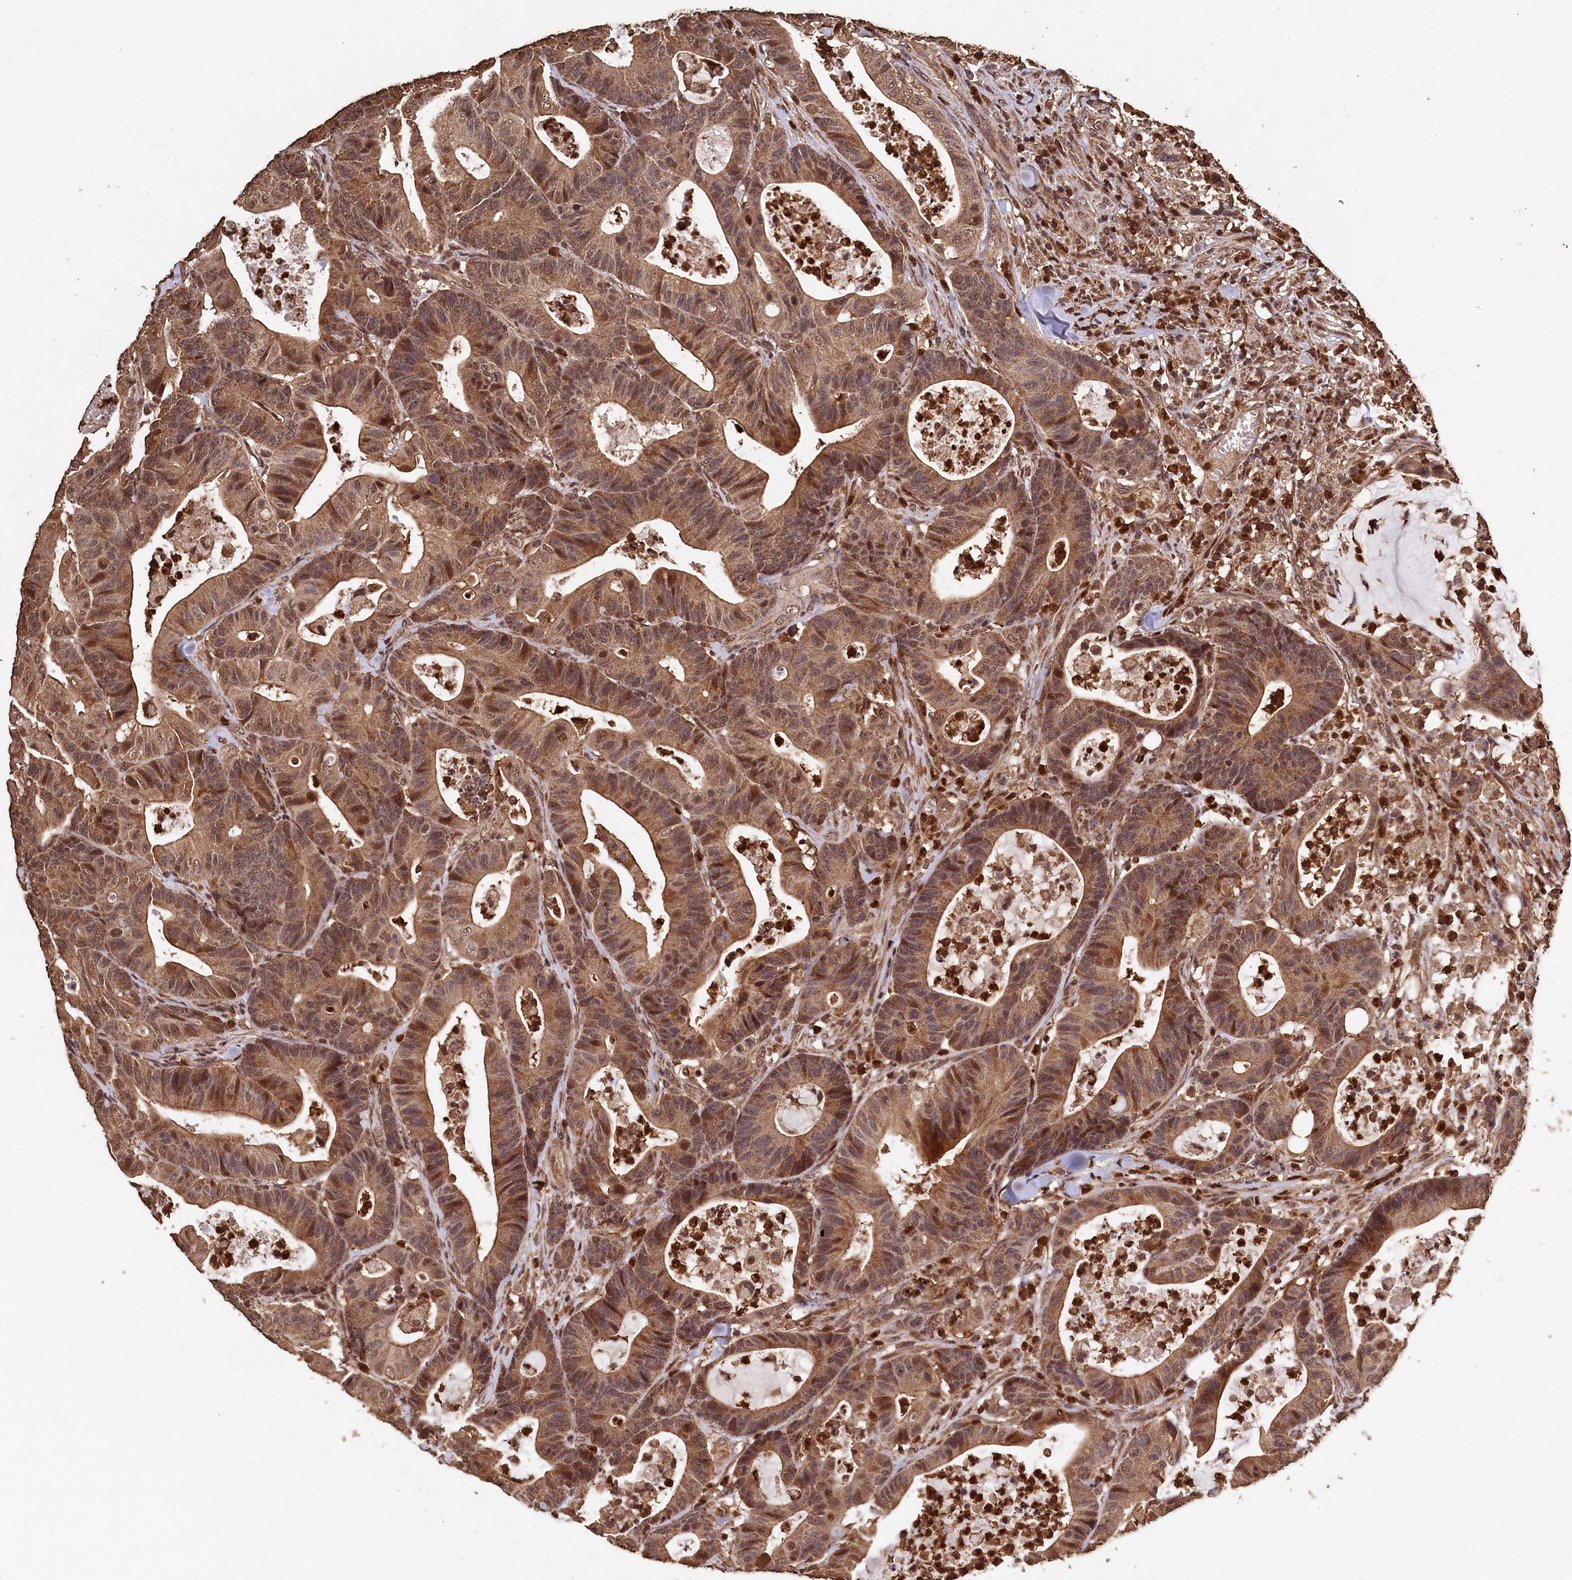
{"staining": {"intensity": "moderate", "quantity": ">75%", "location": "cytoplasmic/membranous,nuclear"}, "tissue": "colorectal cancer", "cell_type": "Tumor cells", "image_type": "cancer", "snomed": [{"axis": "morphology", "description": "Adenocarcinoma, NOS"}, {"axis": "topography", "description": "Colon"}], "caption": "A brown stain shows moderate cytoplasmic/membranous and nuclear staining of a protein in human colorectal cancer tumor cells.", "gene": "CEP57L1", "patient": {"sex": "female", "age": 84}}